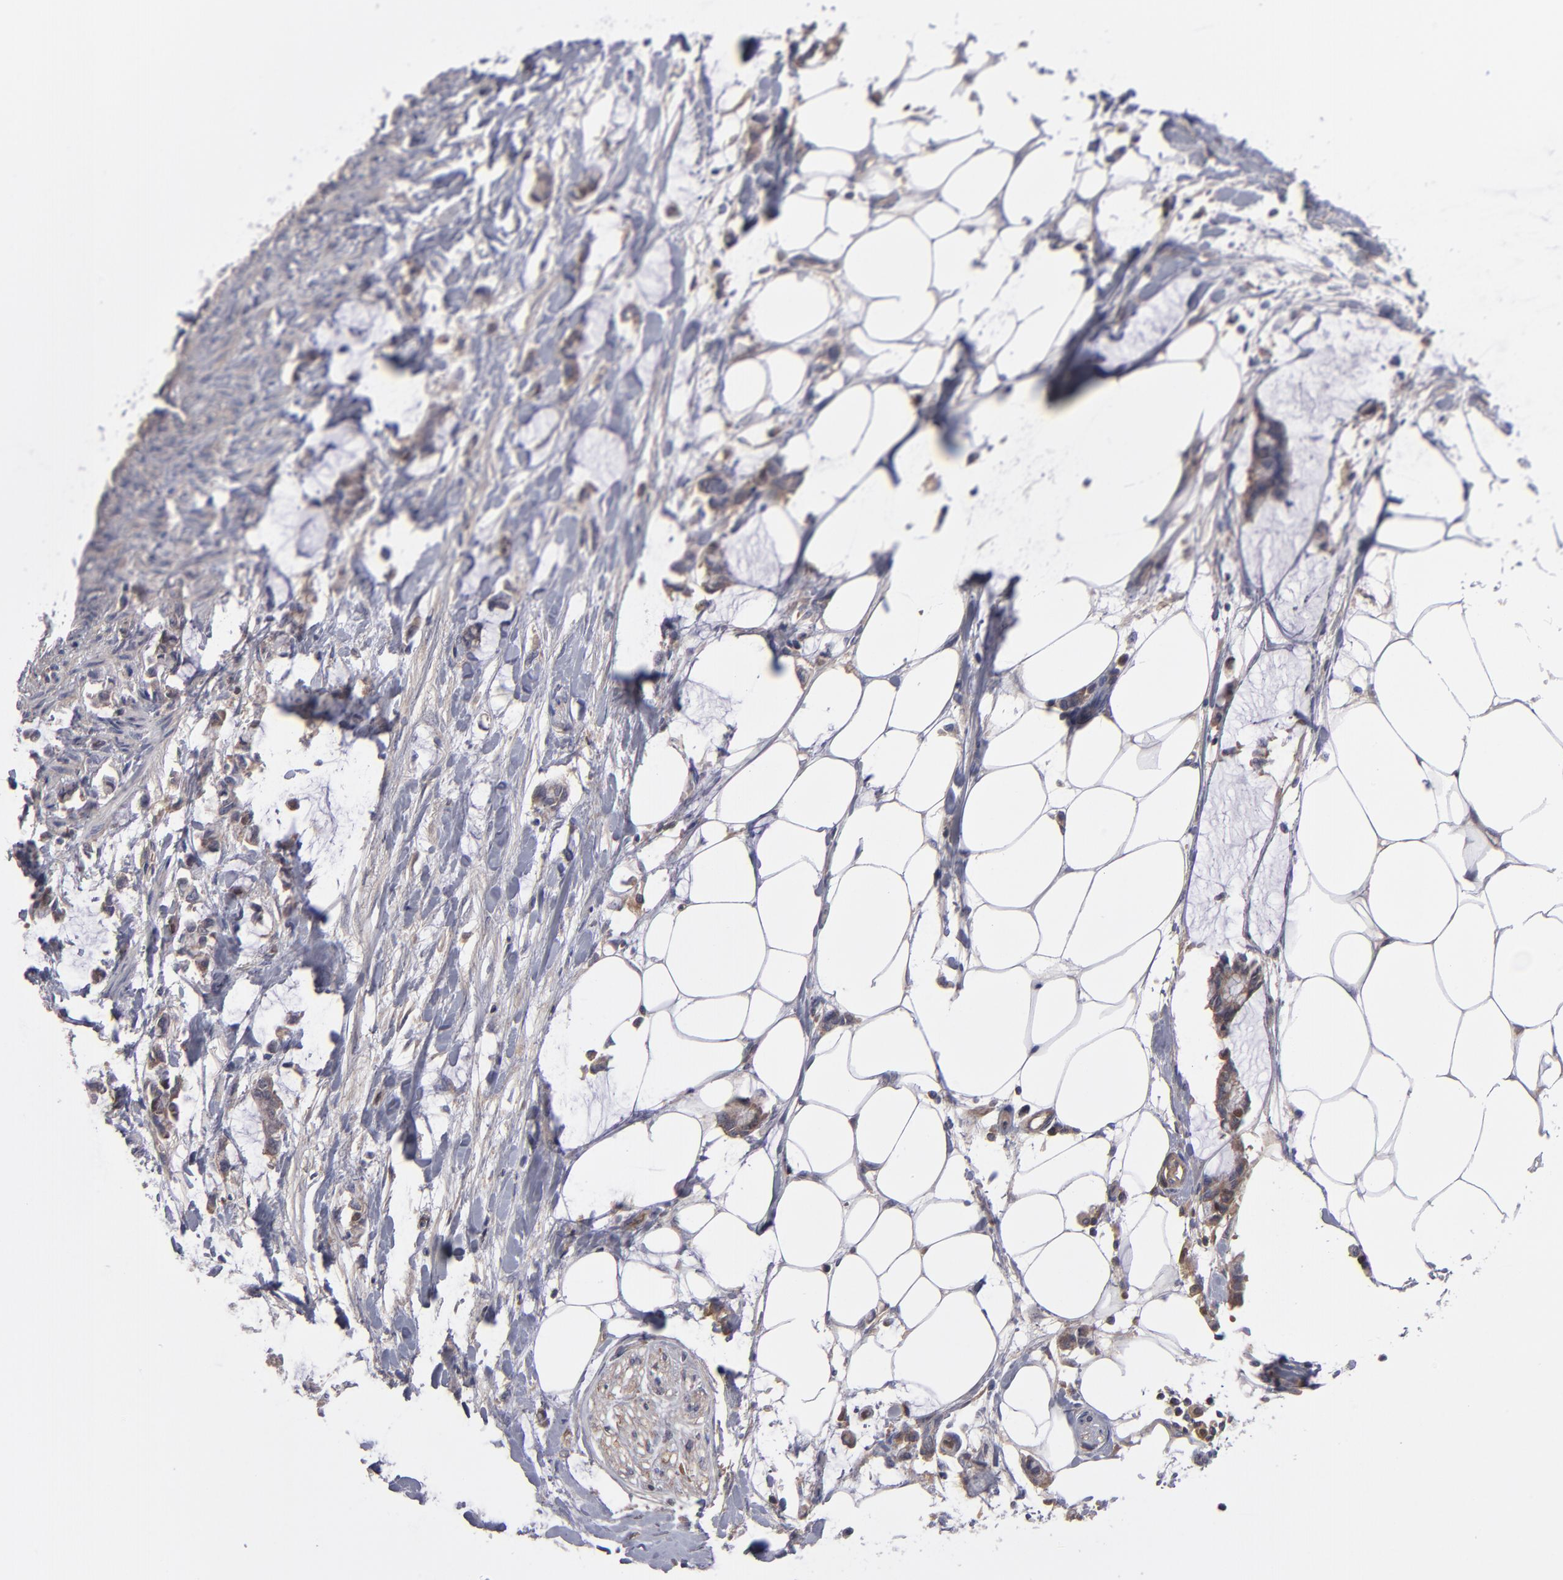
{"staining": {"intensity": "weak", "quantity": "<25%", "location": "cytoplasmic/membranous"}, "tissue": "colorectal cancer", "cell_type": "Tumor cells", "image_type": "cancer", "snomed": [{"axis": "morphology", "description": "Normal tissue, NOS"}, {"axis": "morphology", "description": "Adenocarcinoma, NOS"}, {"axis": "topography", "description": "Colon"}, {"axis": "topography", "description": "Peripheral nerve tissue"}], "caption": "DAB (3,3'-diaminobenzidine) immunohistochemical staining of human adenocarcinoma (colorectal) demonstrates no significant expression in tumor cells.", "gene": "ITIH4", "patient": {"sex": "male", "age": 14}}